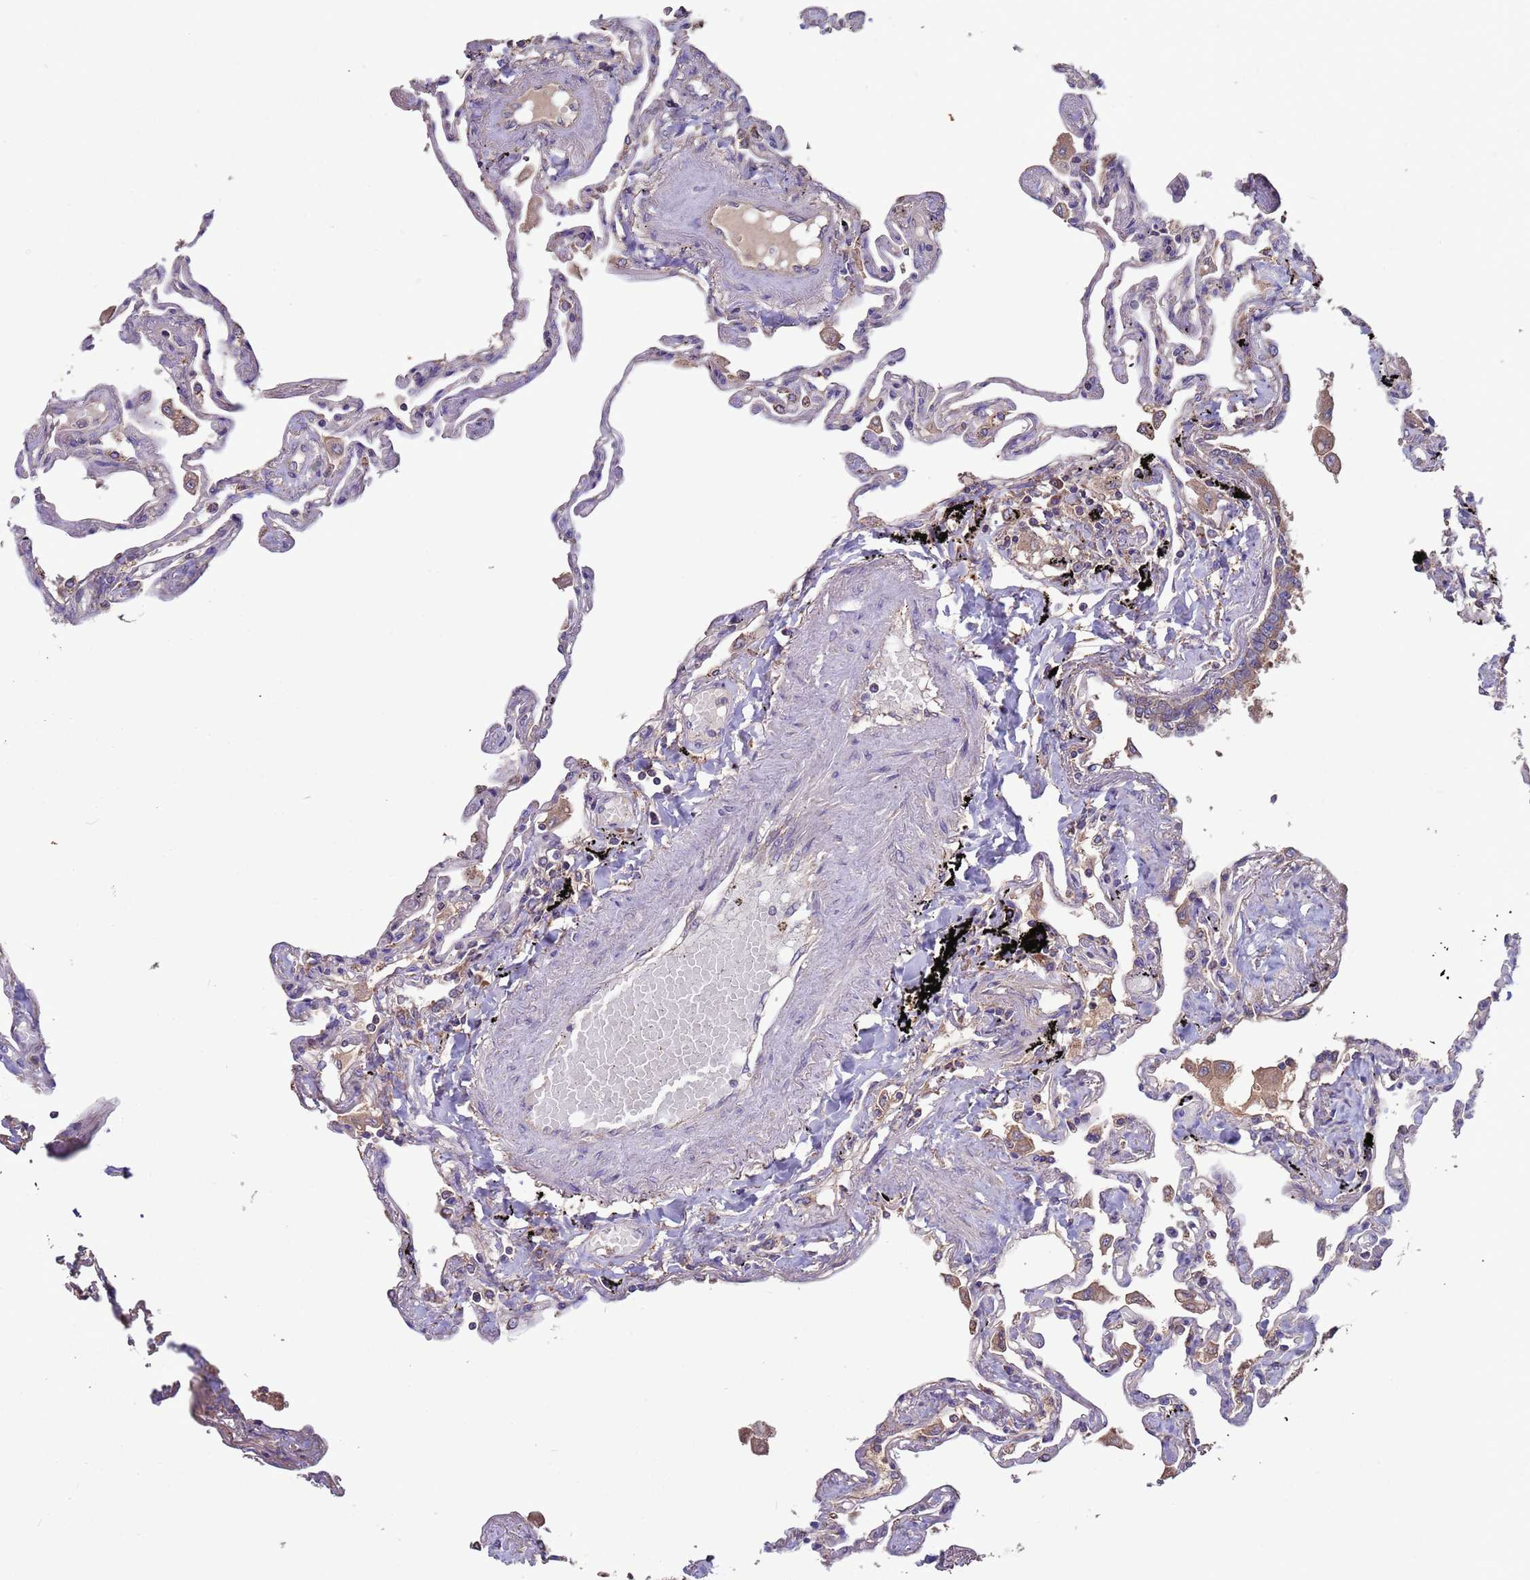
{"staining": {"intensity": "moderate", "quantity": "<25%", "location": "cytoplasmic/membranous"}, "tissue": "lung", "cell_type": "Alveolar cells", "image_type": "normal", "snomed": [{"axis": "morphology", "description": "Normal tissue, NOS"}, {"axis": "topography", "description": "Lung"}], "caption": "A micrograph of lung stained for a protein displays moderate cytoplasmic/membranous brown staining in alveolar cells. The protein is stained brown, and the nuclei are stained in blue (DAB (3,3'-diaminobenzidine) IHC with brightfield microscopy, high magnification).", "gene": "EEF1AKMT1", "patient": {"sex": "female", "age": 67}}